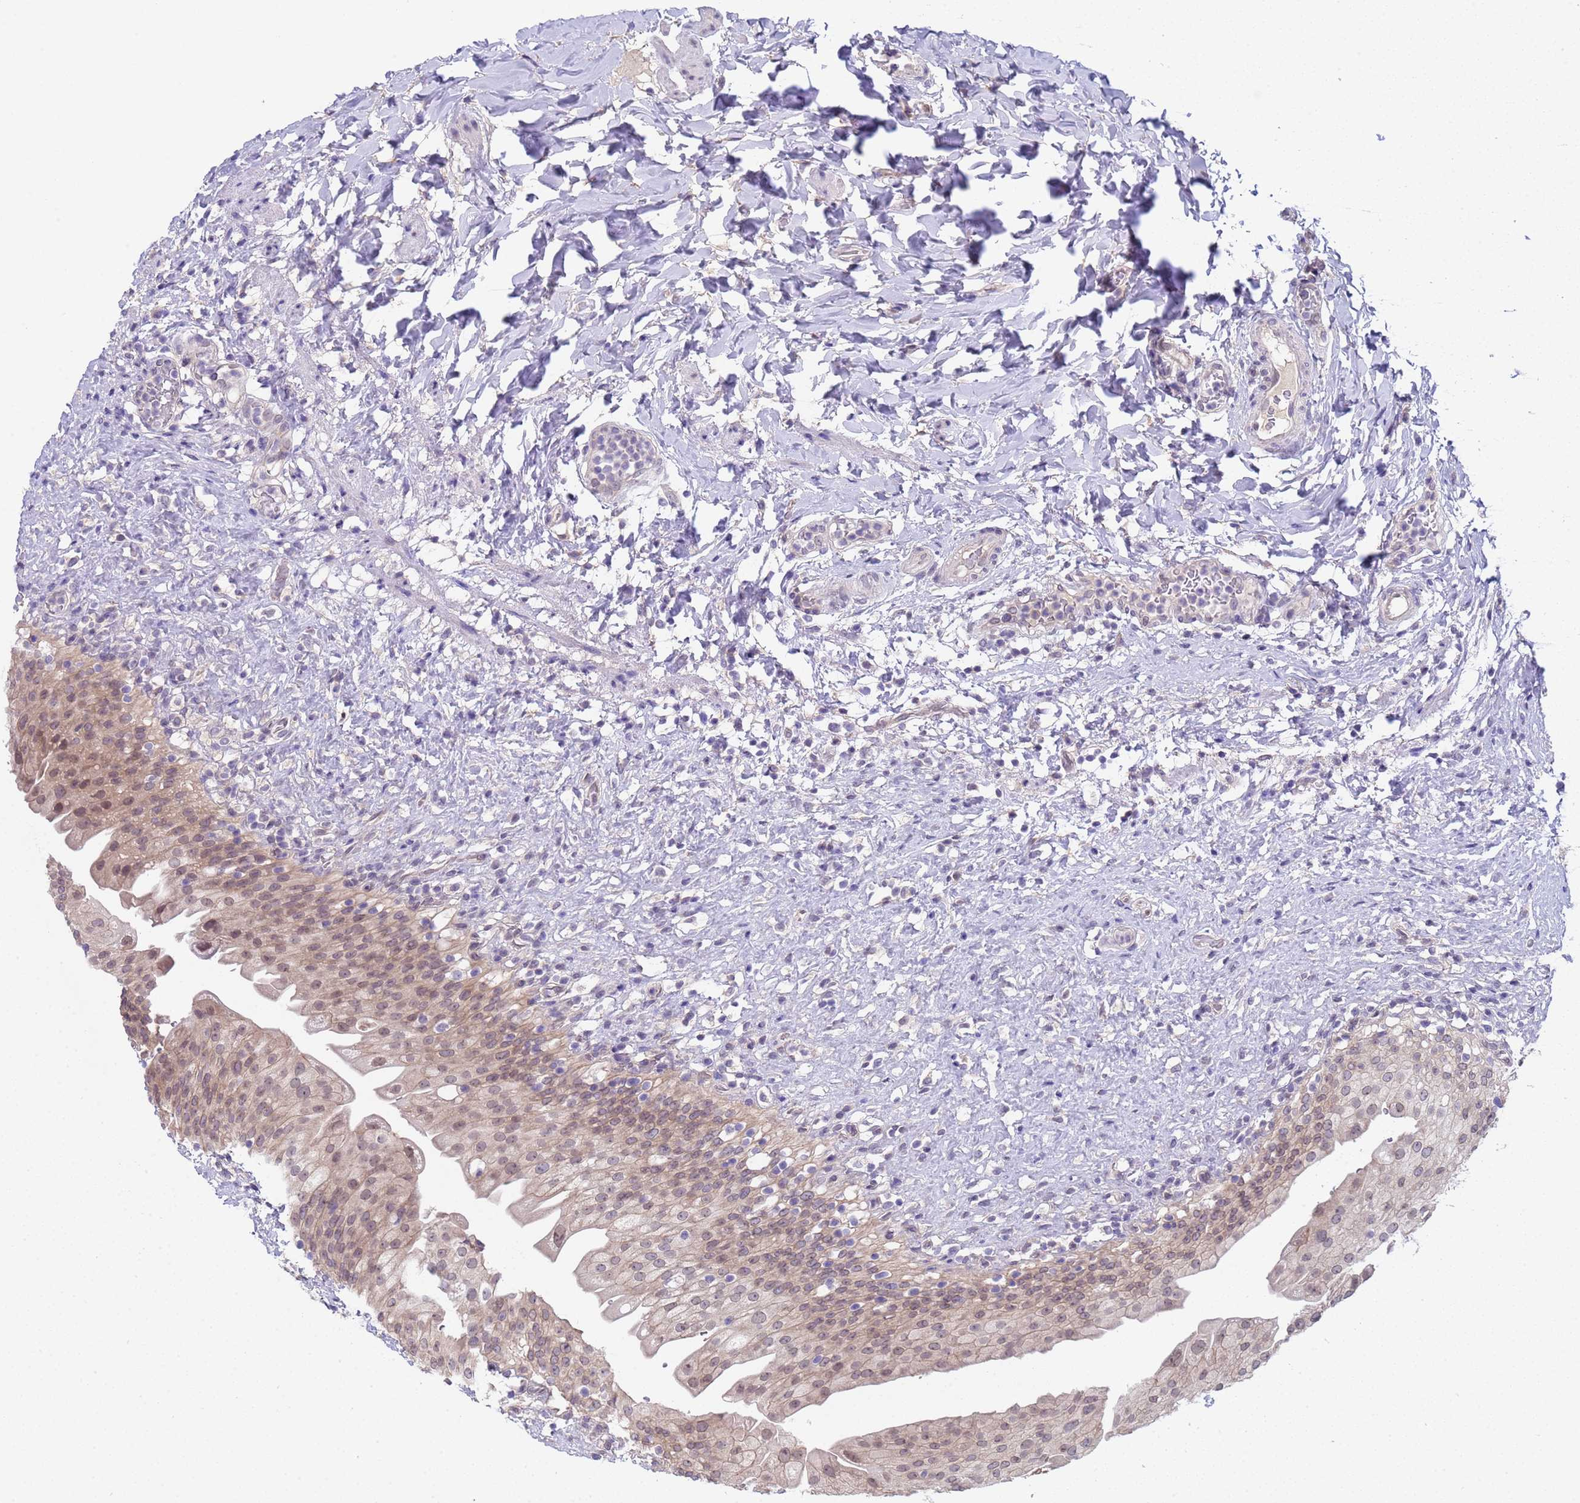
{"staining": {"intensity": "moderate", "quantity": "25%-75%", "location": "cytoplasmic/membranous,nuclear"}, "tissue": "urinary bladder", "cell_type": "Urothelial cells", "image_type": "normal", "snomed": [{"axis": "morphology", "description": "Normal tissue, NOS"}, {"axis": "topography", "description": "Urinary bladder"}], "caption": "Immunohistochemistry (IHC) of normal urinary bladder displays medium levels of moderate cytoplasmic/membranous,nuclear positivity in approximately 25%-75% of urothelial cells.", "gene": "TRMT10A", "patient": {"sex": "female", "age": 27}}